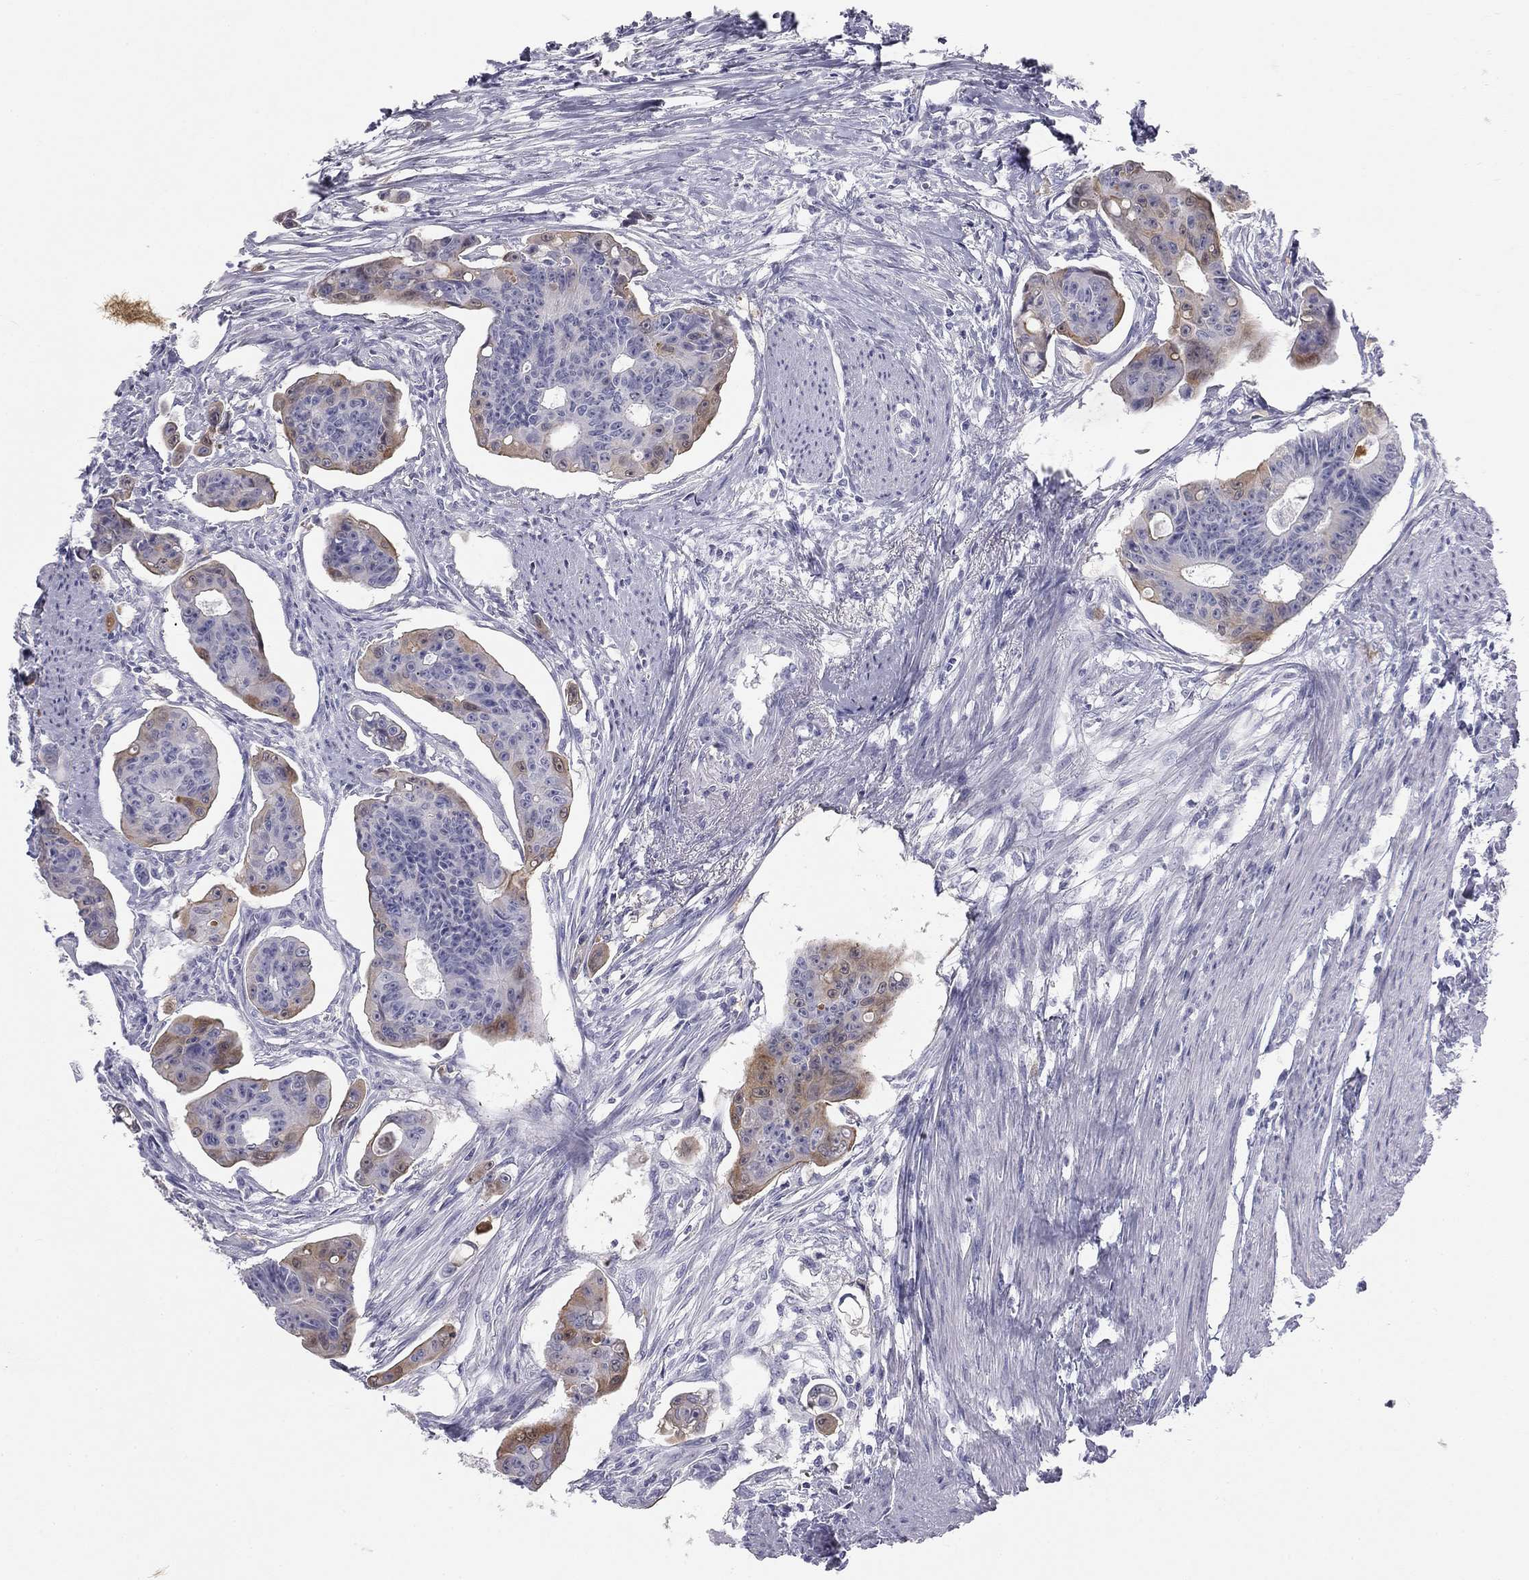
{"staining": {"intensity": "moderate", "quantity": "<25%", "location": "cytoplasmic/membranous"}, "tissue": "colorectal cancer", "cell_type": "Tumor cells", "image_type": "cancer", "snomed": [{"axis": "morphology", "description": "Adenocarcinoma, NOS"}, {"axis": "topography", "description": "Colon"}], "caption": "Adenocarcinoma (colorectal) stained with DAB immunohistochemistry (IHC) reveals low levels of moderate cytoplasmic/membranous positivity in approximately <25% of tumor cells.", "gene": "SULT2B1", "patient": {"sex": "male", "age": 70}}